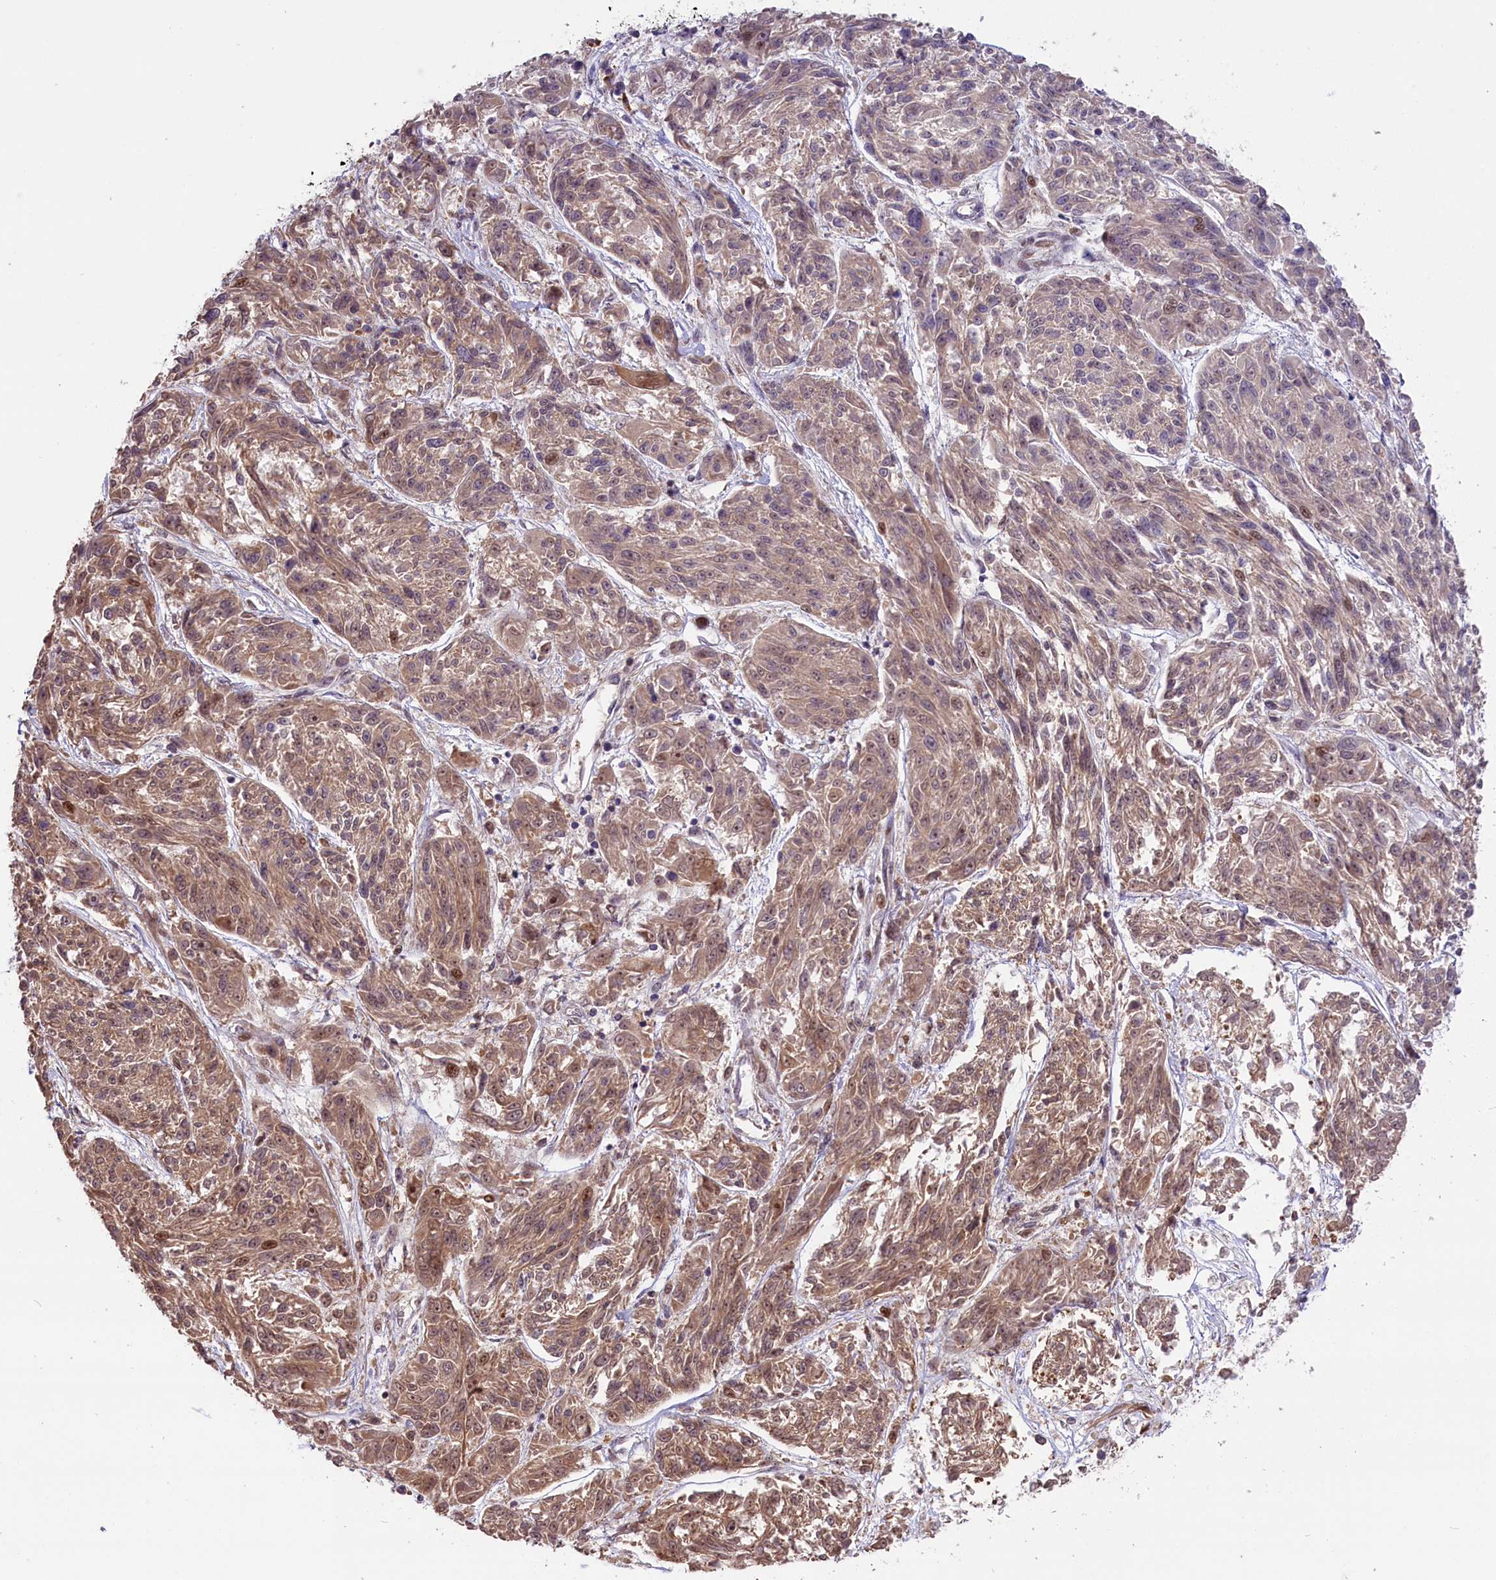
{"staining": {"intensity": "moderate", "quantity": "25%-75%", "location": "cytoplasmic/membranous,nuclear"}, "tissue": "melanoma", "cell_type": "Tumor cells", "image_type": "cancer", "snomed": [{"axis": "morphology", "description": "Malignant melanoma, NOS"}, {"axis": "topography", "description": "Skin"}], "caption": "Human melanoma stained for a protein (brown) exhibits moderate cytoplasmic/membranous and nuclear positive positivity in approximately 25%-75% of tumor cells.", "gene": "RIC8A", "patient": {"sex": "male", "age": 53}}